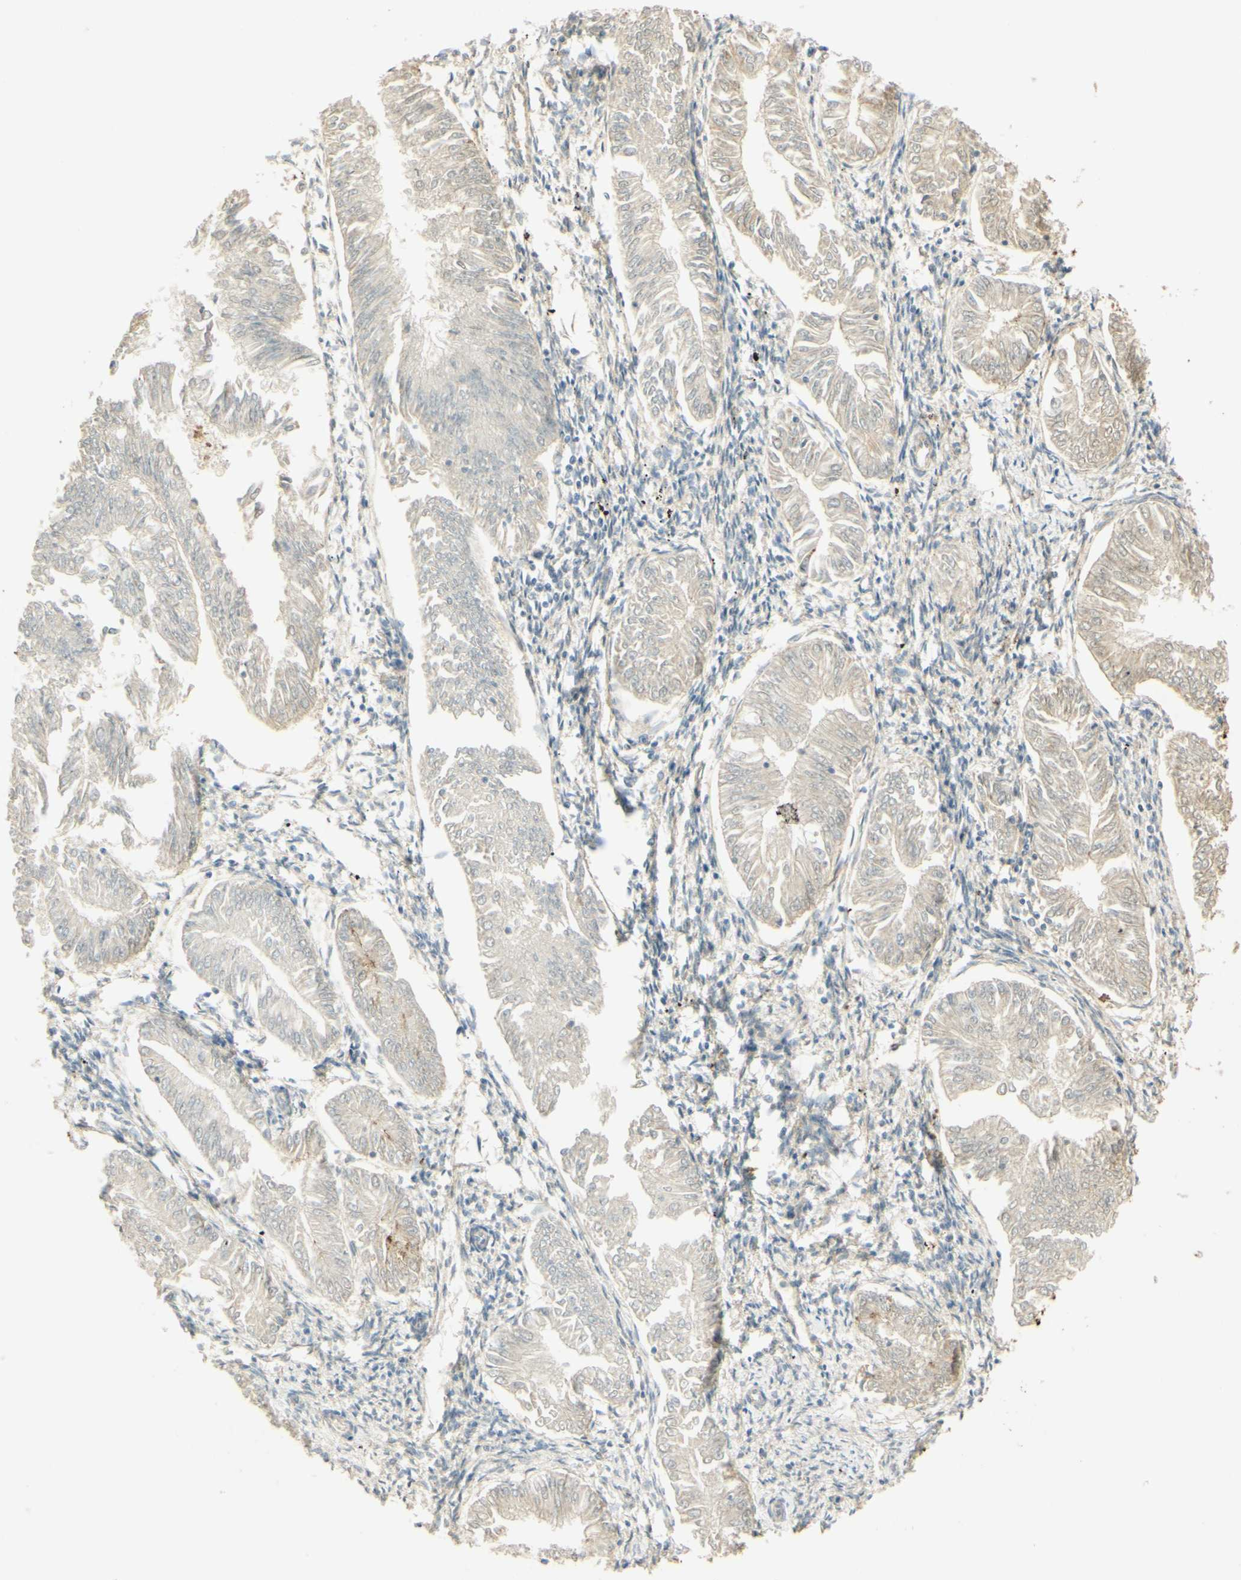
{"staining": {"intensity": "weak", "quantity": ">75%", "location": "cytoplasmic/membranous"}, "tissue": "endometrial cancer", "cell_type": "Tumor cells", "image_type": "cancer", "snomed": [{"axis": "morphology", "description": "Adenocarcinoma, NOS"}, {"axis": "topography", "description": "Endometrium"}], "caption": "IHC staining of endometrial cancer (adenocarcinoma), which displays low levels of weak cytoplasmic/membranous staining in approximately >75% of tumor cells indicating weak cytoplasmic/membranous protein expression. The staining was performed using DAB (brown) for protein detection and nuclei were counterstained in hematoxylin (blue).", "gene": "TNN", "patient": {"sex": "female", "age": 53}}